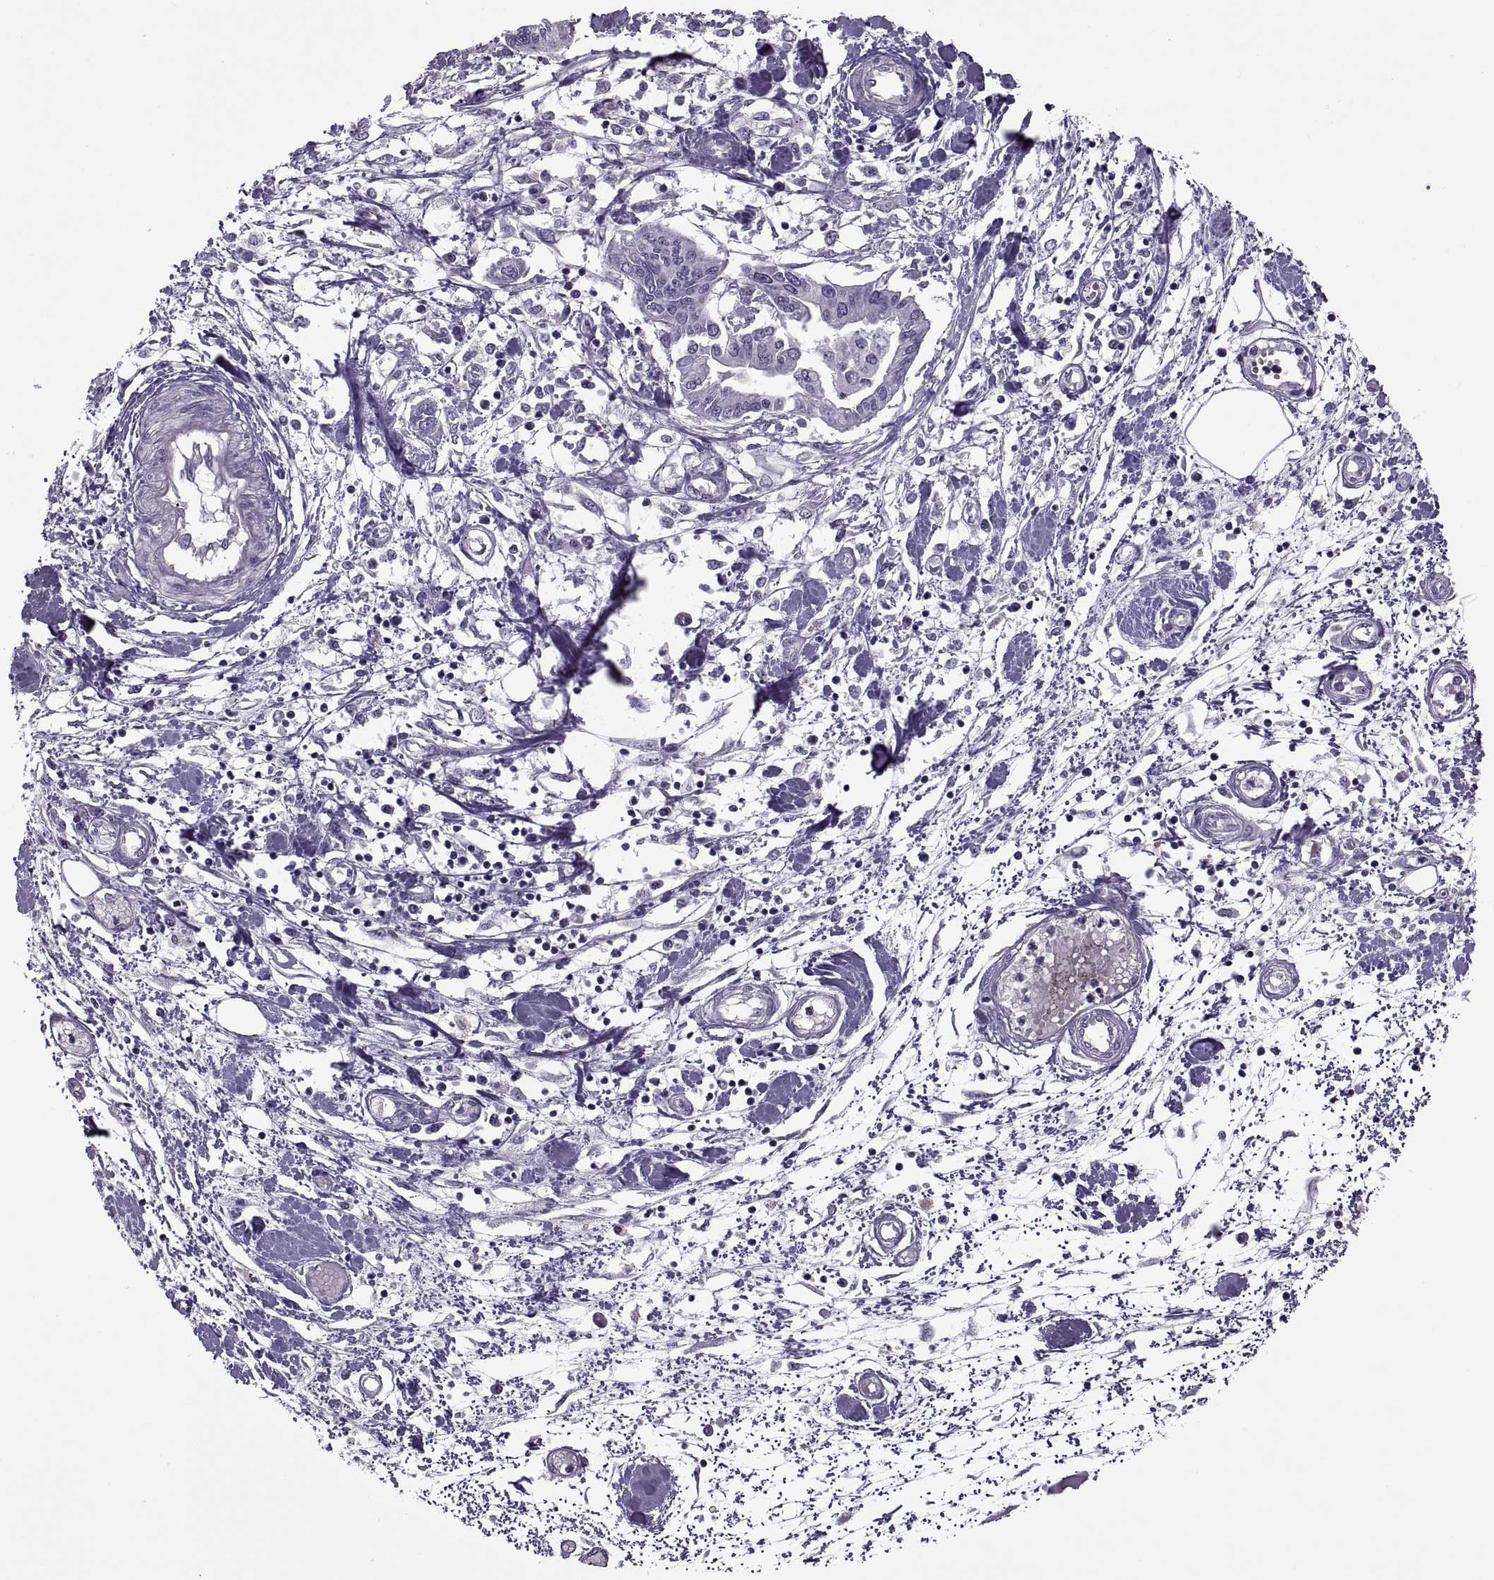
{"staining": {"intensity": "negative", "quantity": "none", "location": "none"}, "tissue": "pancreatic cancer", "cell_type": "Tumor cells", "image_type": "cancer", "snomed": [{"axis": "morphology", "description": "Adenocarcinoma, NOS"}, {"axis": "topography", "description": "Pancreas"}], "caption": "This is an immunohistochemistry micrograph of human pancreatic adenocarcinoma. There is no staining in tumor cells.", "gene": "ODF3", "patient": {"sex": "male", "age": 60}}